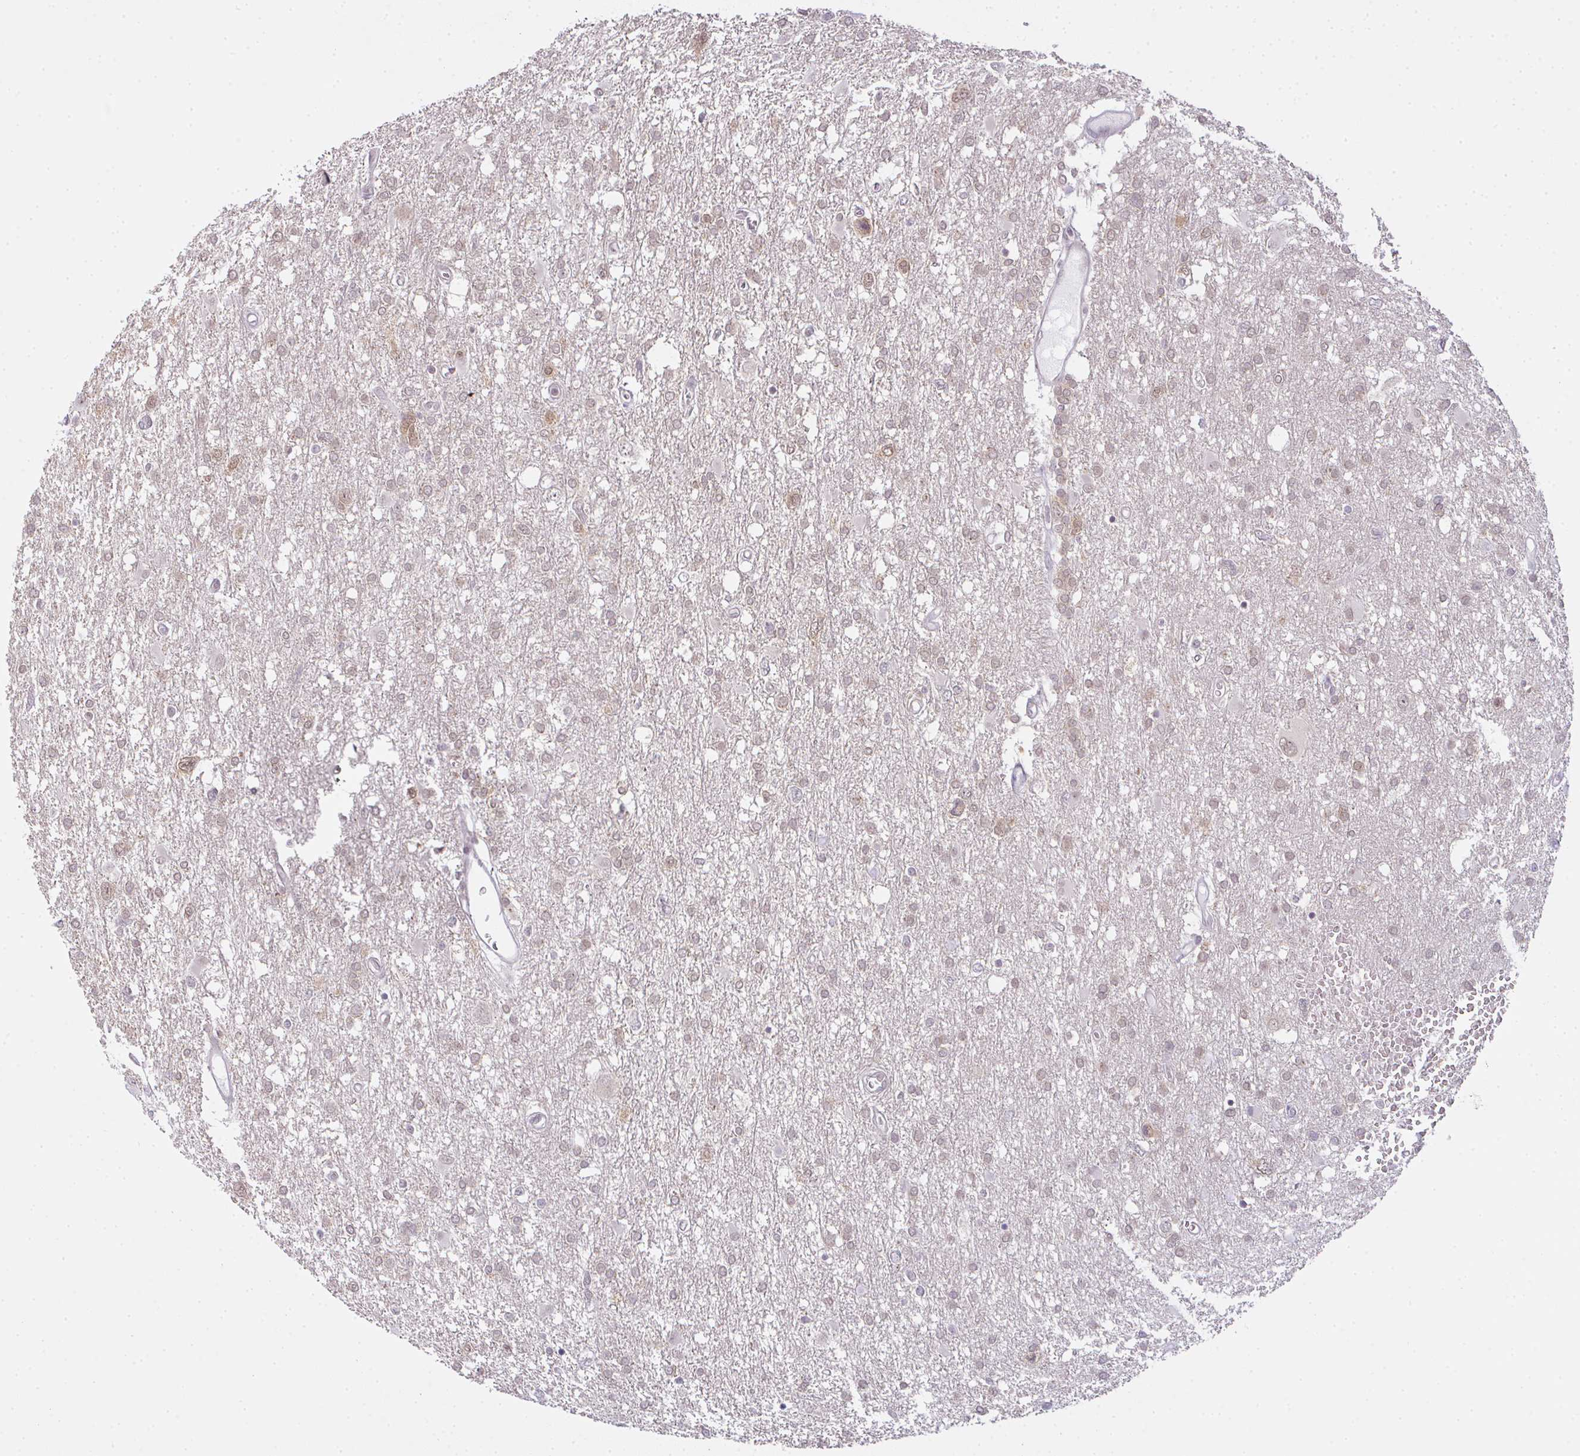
{"staining": {"intensity": "weak", "quantity": "25%-75%", "location": "nuclear"}, "tissue": "glioma", "cell_type": "Tumor cells", "image_type": "cancer", "snomed": [{"axis": "morphology", "description": "Glioma, malignant, High grade"}, {"axis": "topography", "description": "Brain"}], "caption": "A brown stain highlights weak nuclear positivity of a protein in high-grade glioma (malignant) tumor cells.", "gene": "CSE1L", "patient": {"sex": "male", "age": 61}}